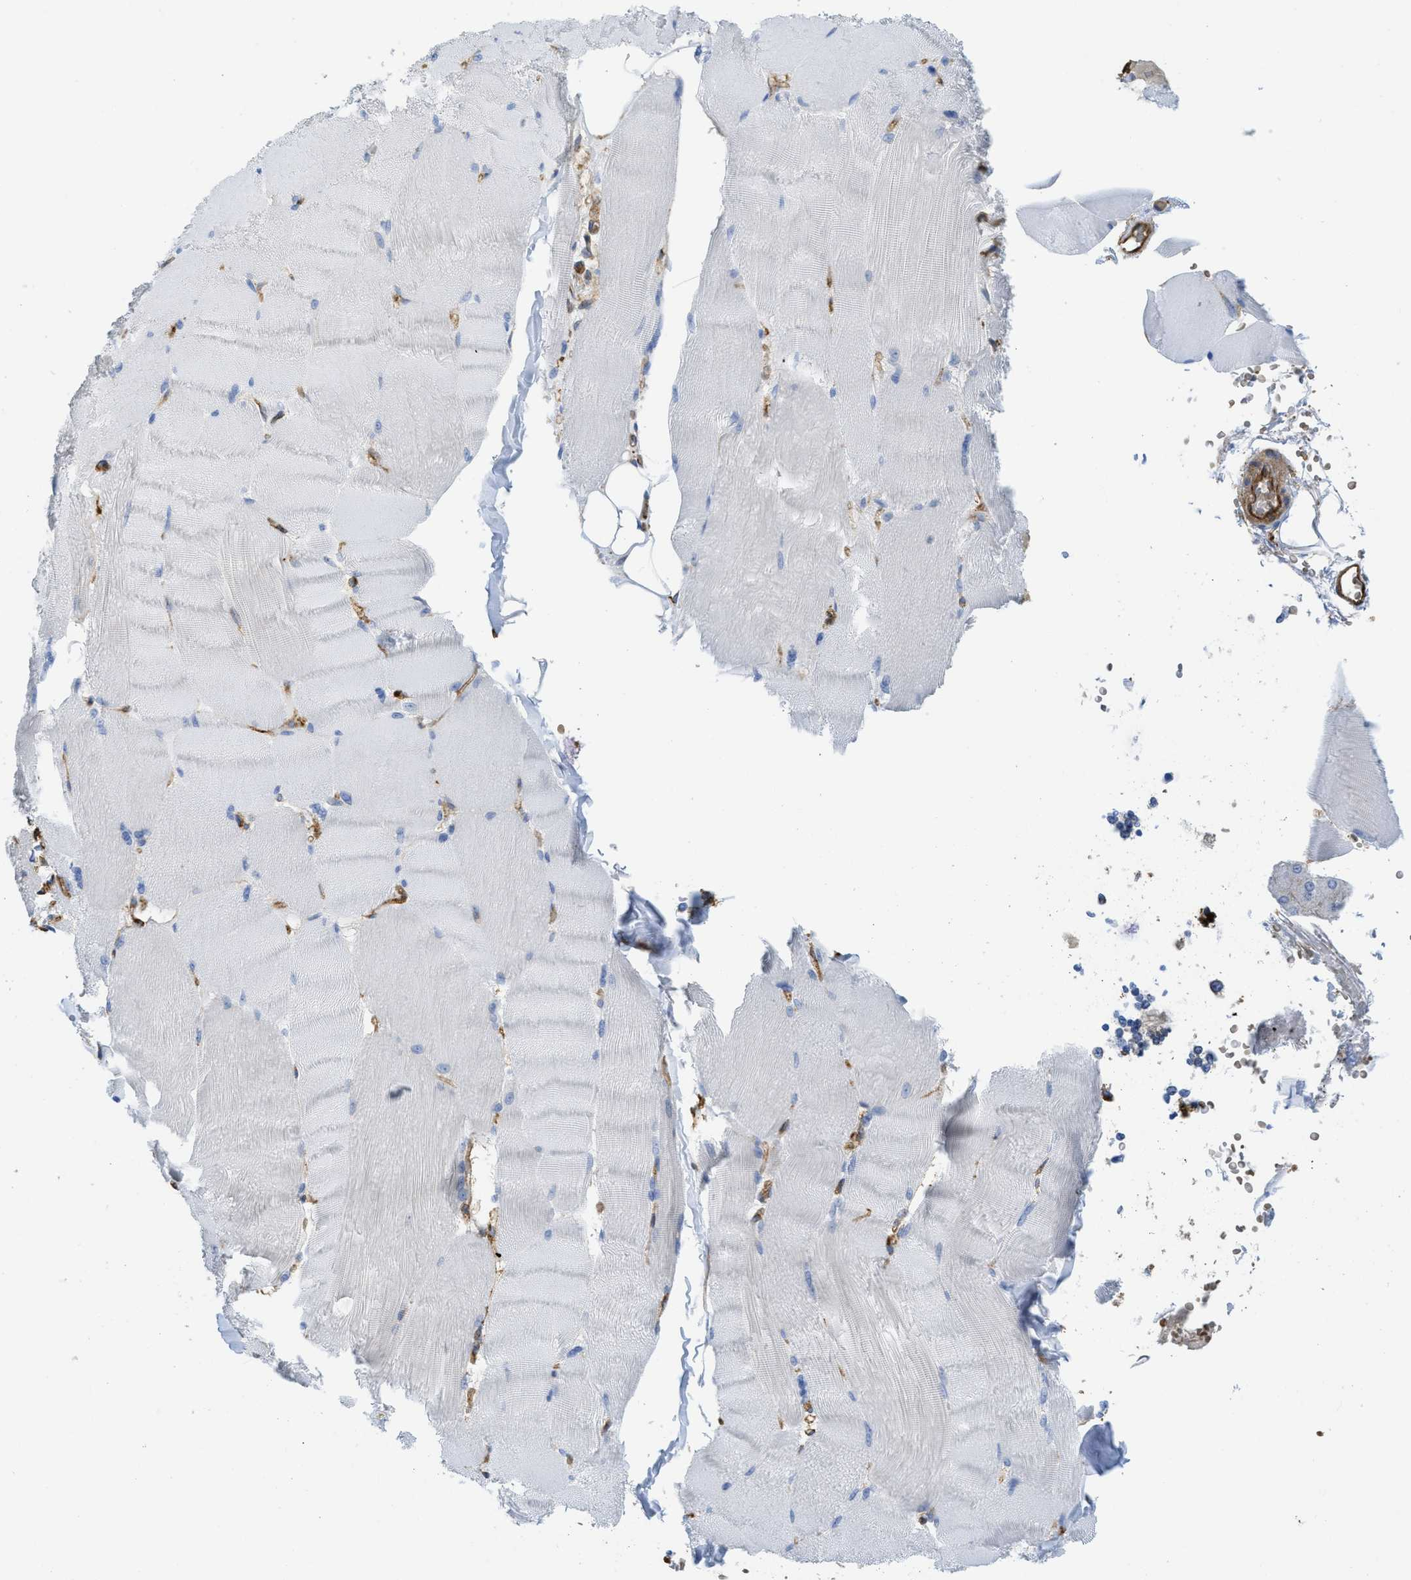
{"staining": {"intensity": "negative", "quantity": "none", "location": "none"}, "tissue": "skeletal muscle", "cell_type": "Myocytes", "image_type": "normal", "snomed": [{"axis": "morphology", "description": "Normal tissue, NOS"}, {"axis": "topography", "description": "Skin"}, {"axis": "topography", "description": "Skeletal muscle"}], "caption": "DAB (3,3'-diaminobenzidine) immunohistochemical staining of normal human skeletal muscle exhibits no significant staining in myocytes. Brightfield microscopy of immunohistochemistry (IHC) stained with DAB (3,3'-diaminobenzidine) (brown) and hematoxylin (blue), captured at high magnification.", "gene": "HIP1", "patient": {"sex": "male", "age": 83}}